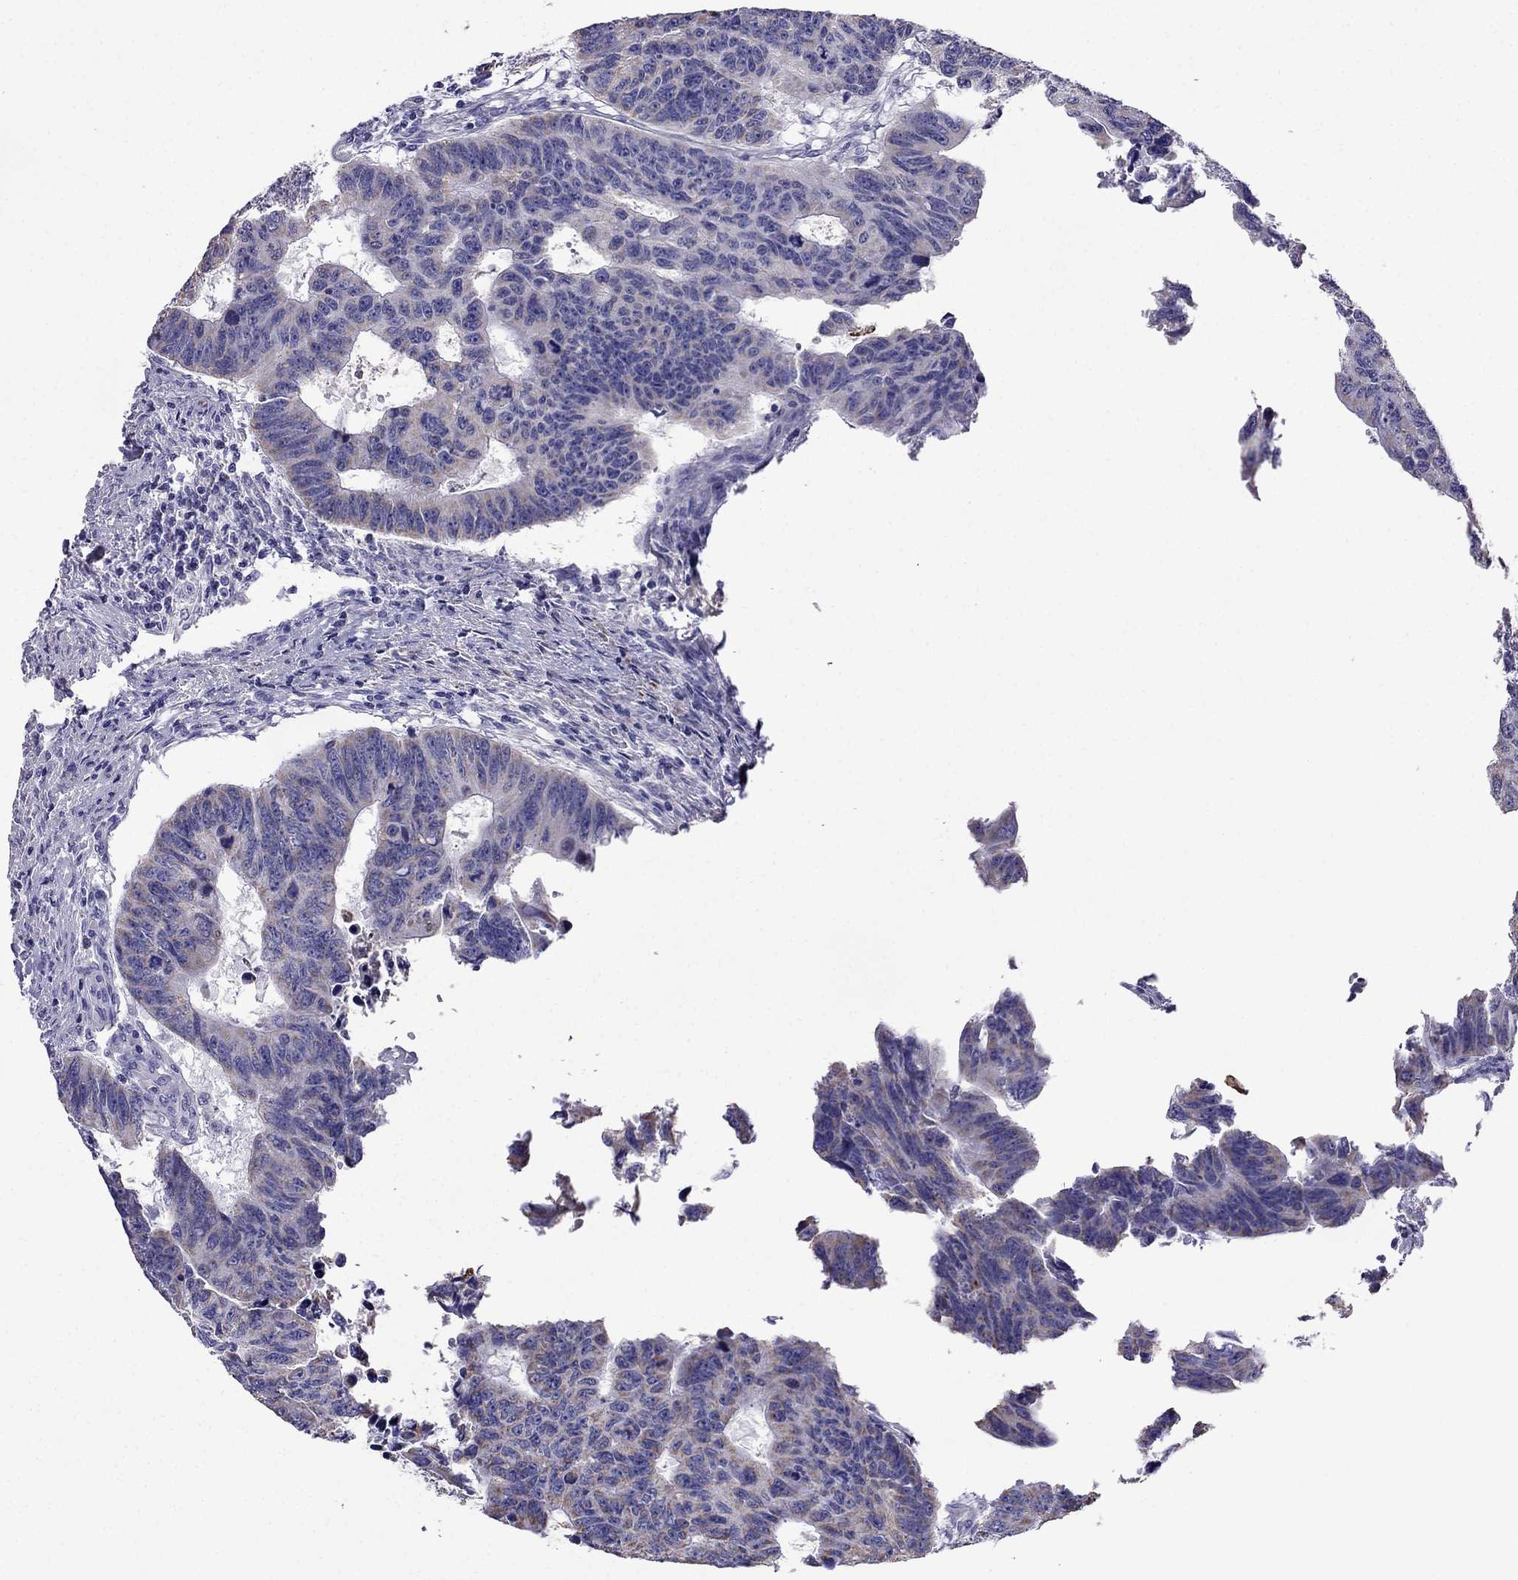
{"staining": {"intensity": "weak", "quantity": "25%-75%", "location": "cytoplasmic/membranous"}, "tissue": "colorectal cancer", "cell_type": "Tumor cells", "image_type": "cancer", "snomed": [{"axis": "morphology", "description": "Adenocarcinoma, NOS"}, {"axis": "topography", "description": "Rectum"}], "caption": "Human adenocarcinoma (colorectal) stained with a brown dye displays weak cytoplasmic/membranous positive expression in approximately 25%-75% of tumor cells.", "gene": "DSC1", "patient": {"sex": "female", "age": 85}}